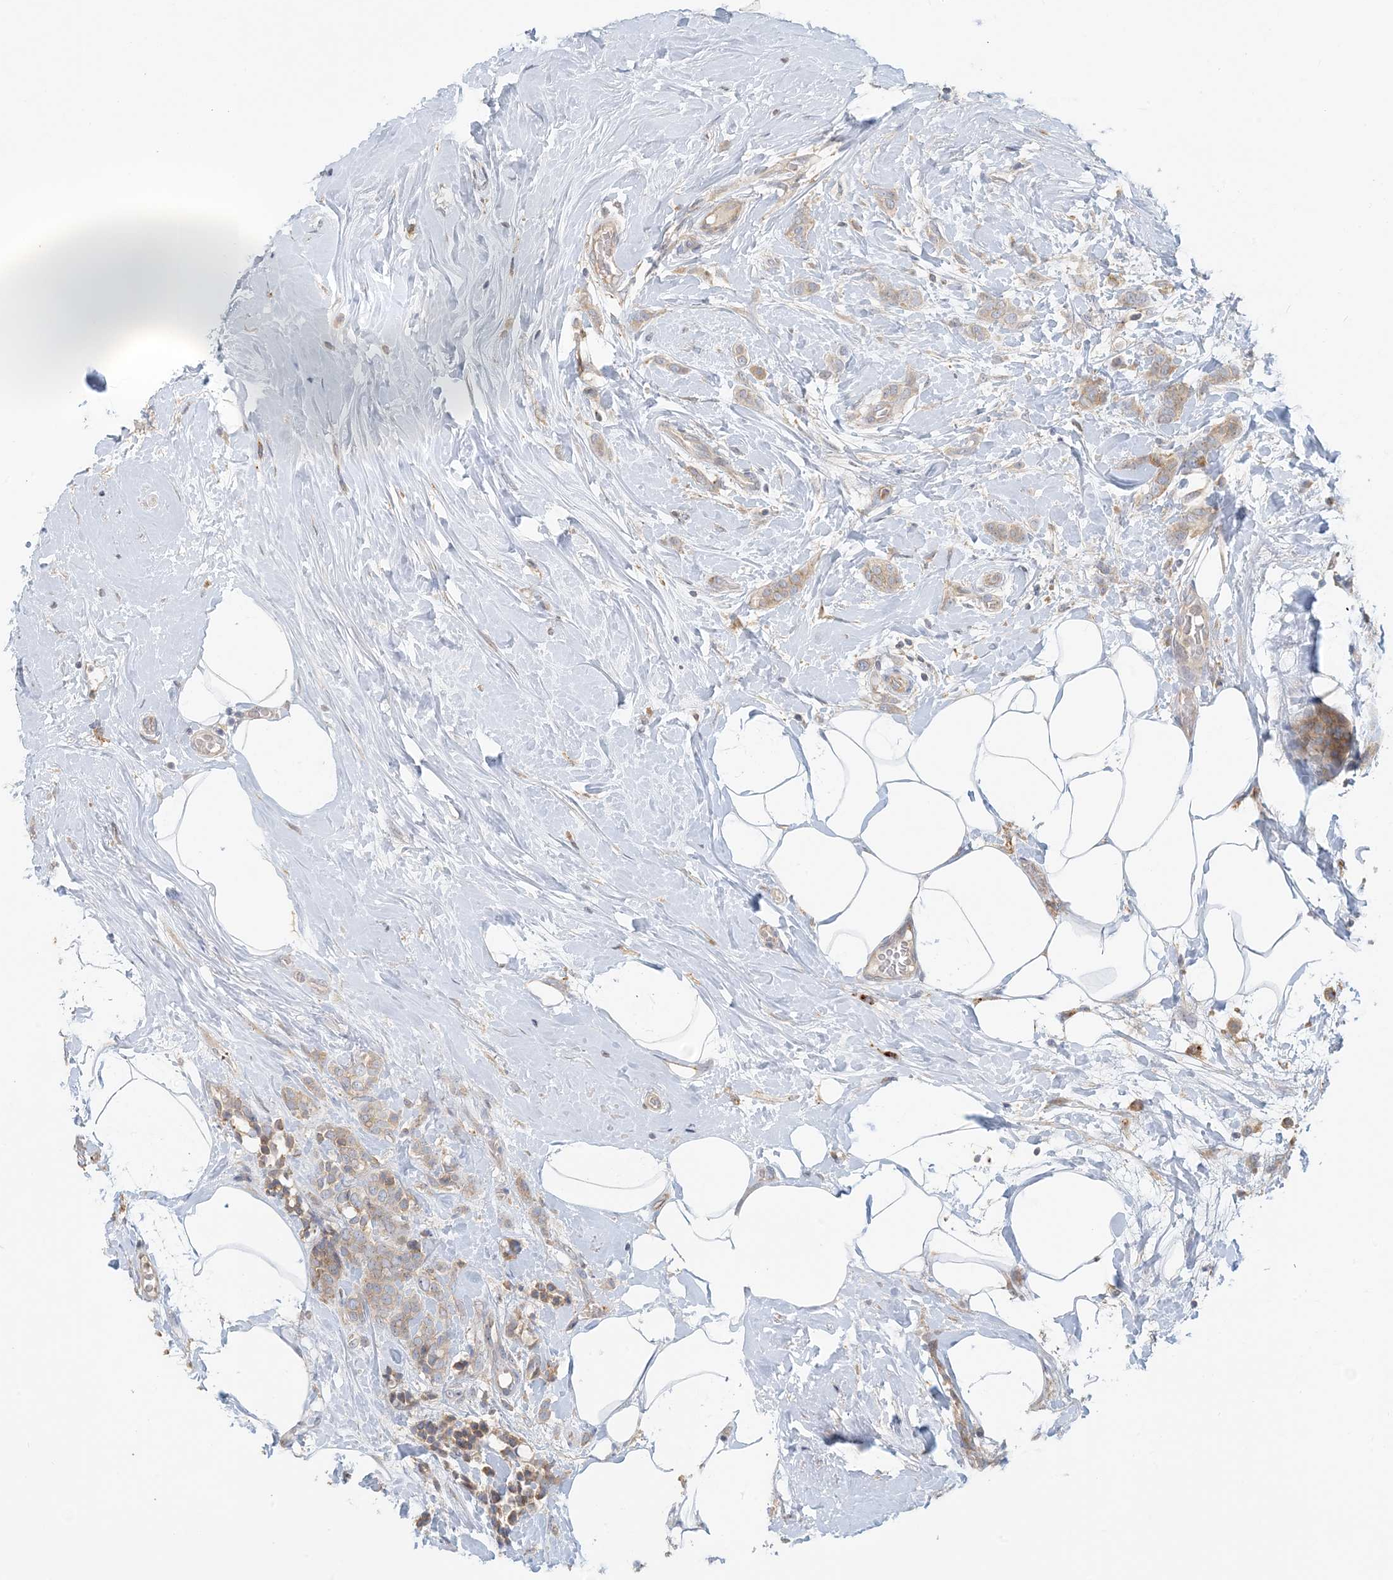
{"staining": {"intensity": "weak", "quantity": ">75%", "location": "cytoplasmic/membranous"}, "tissue": "breast cancer", "cell_type": "Tumor cells", "image_type": "cancer", "snomed": [{"axis": "morphology", "description": "Lobular carcinoma, in situ"}, {"axis": "morphology", "description": "Lobular carcinoma"}, {"axis": "topography", "description": "Breast"}], "caption": "A micrograph of human breast lobular carcinoma stained for a protein exhibits weak cytoplasmic/membranous brown staining in tumor cells.", "gene": "SPPL2A", "patient": {"sex": "female", "age": 41}}